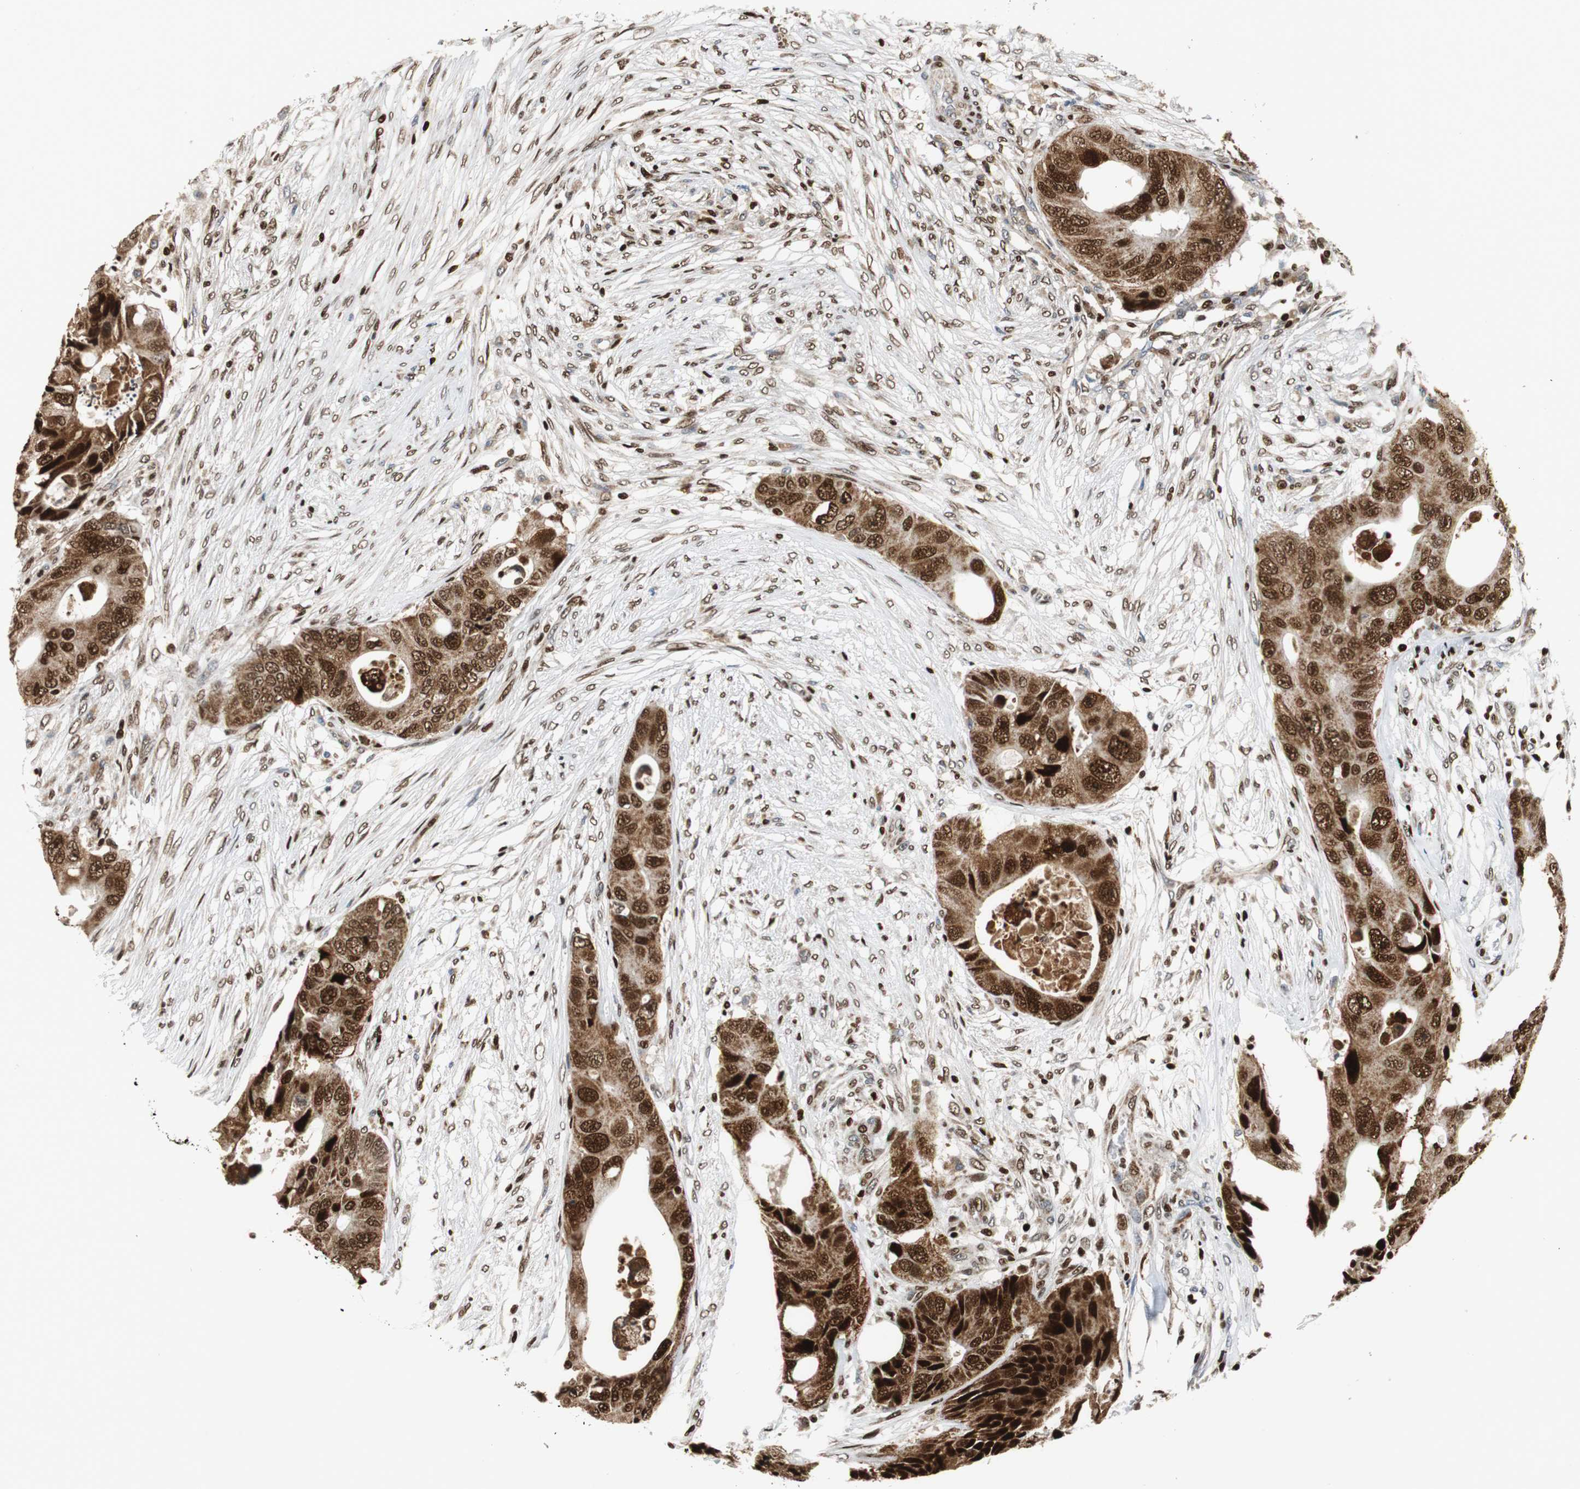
{"staining": {"intensity": "strong", "quantity": ">75%", "location": "cytoplasmic/membranous,nuclear"}, "tissue": "colorectal cancer", "cell_type": "Tumor cells", "image_type": "cancer", "snomed": [{"axis": "morphology", "description": "Adenocarcinoma, NOS"}, {"axis": "topography", "description": "Colon"}], "caption": "IHC of human adenocarcinoma (colorectal) demonstrates high levels of strong cytoplasmic/membranous and nuclear positivity in about >75% of tumor cells. The staining was performed using DAB to visualize the protein expression in brown, while the nuclei were stained in blue with hematoxylin (Magnification: 20x).", "gene": "HDAC1", "patient": {"sex": "male", "age": 71}}